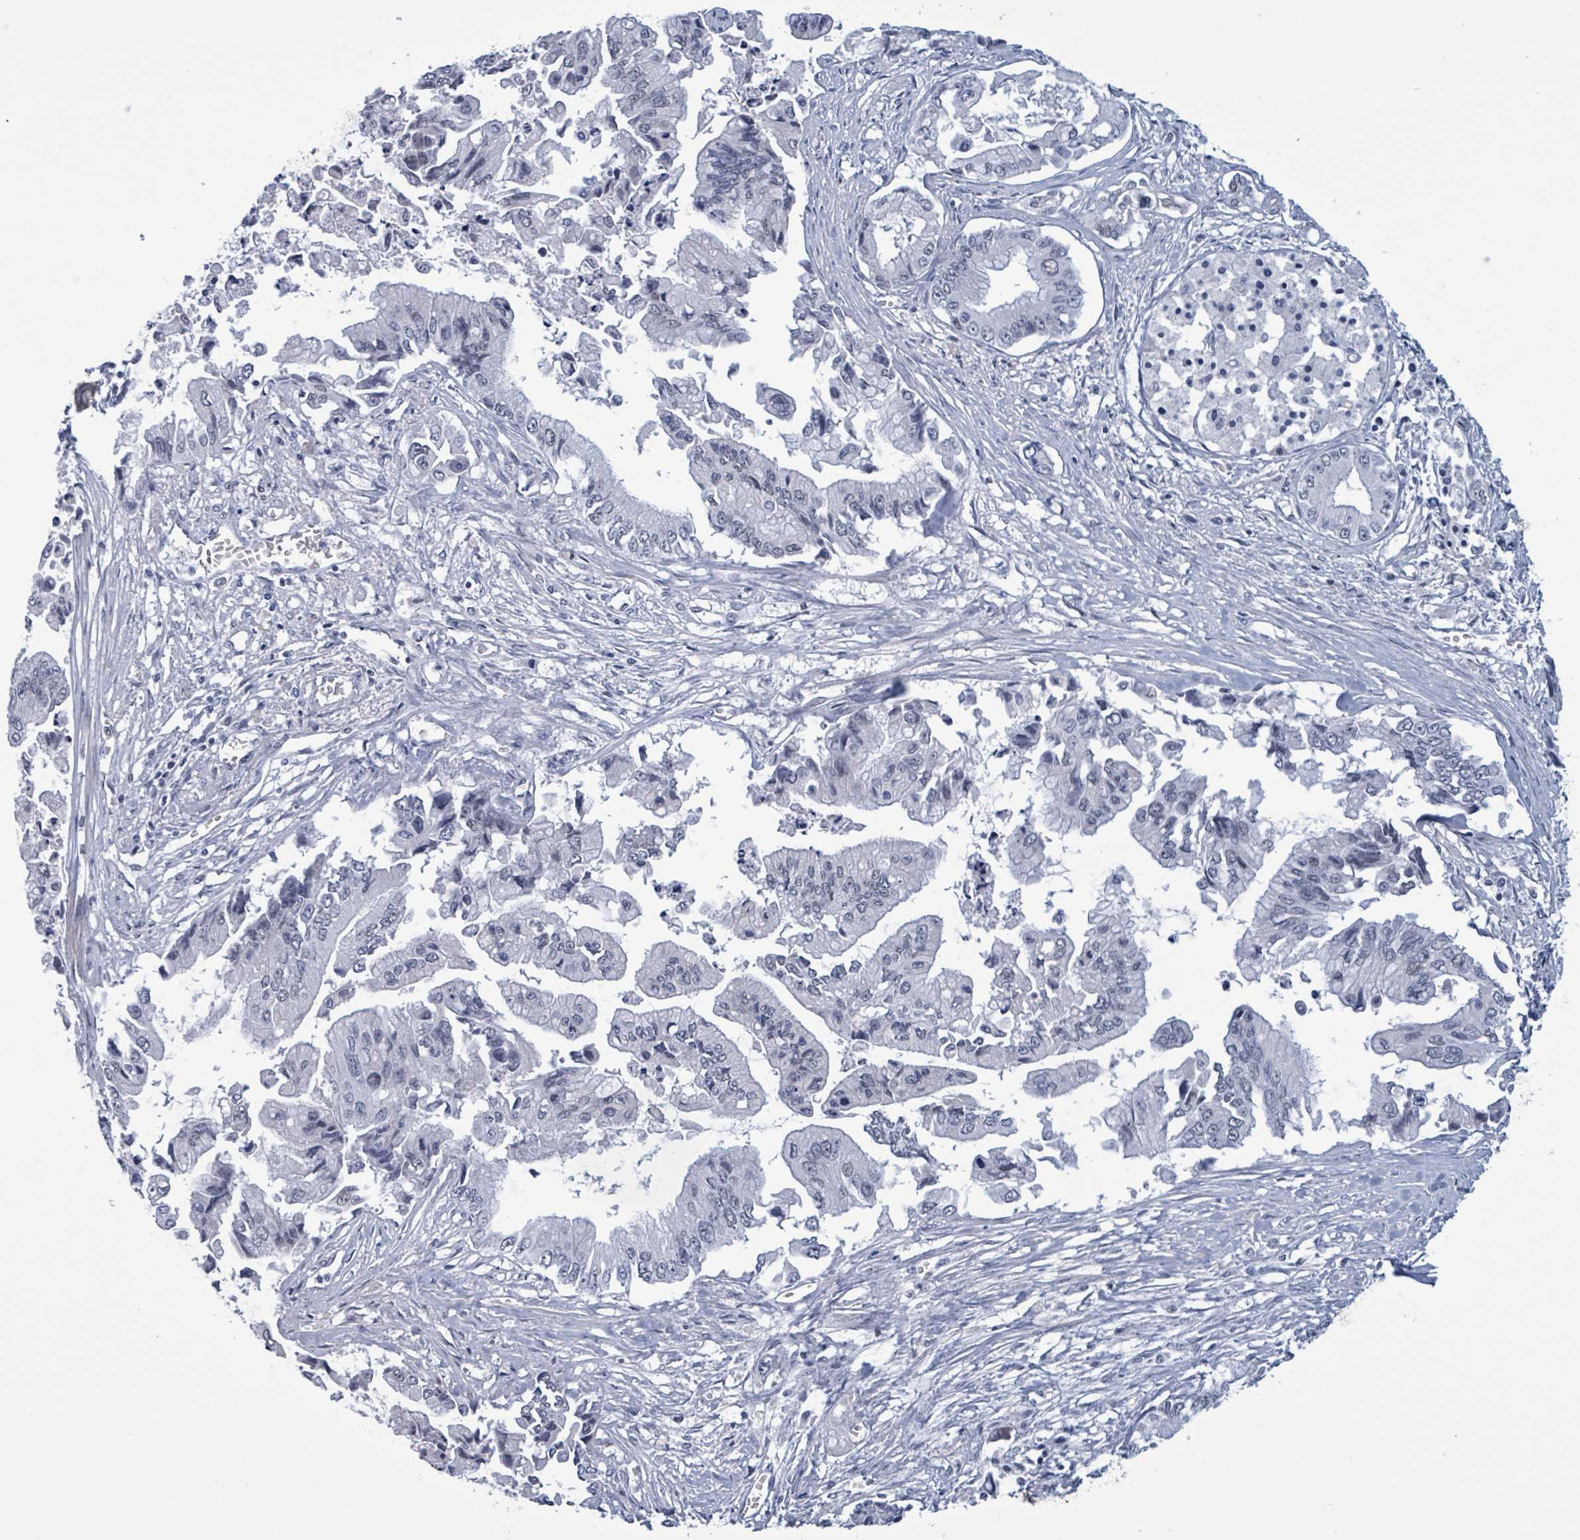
{"staining": {"intensity": "negative", "quantity": "none", "location": "none"}, "tissue": "pancreatic cancer", "cell_type": "Tumor cells", "image_type": "cancer", "snomed": [{"axis": "morphology", "description": "Adenocarcinoma, NOS"}, {"axis": "topography", "description": "Pancreas"}], "caption": "IHC image of human adenocarcinoma (pancreatic) stained for a protein (brown), which exhibits no staining in tumor cells.", "gene": "CT45A5", "patient": {"sex": "male", "age": 84}}